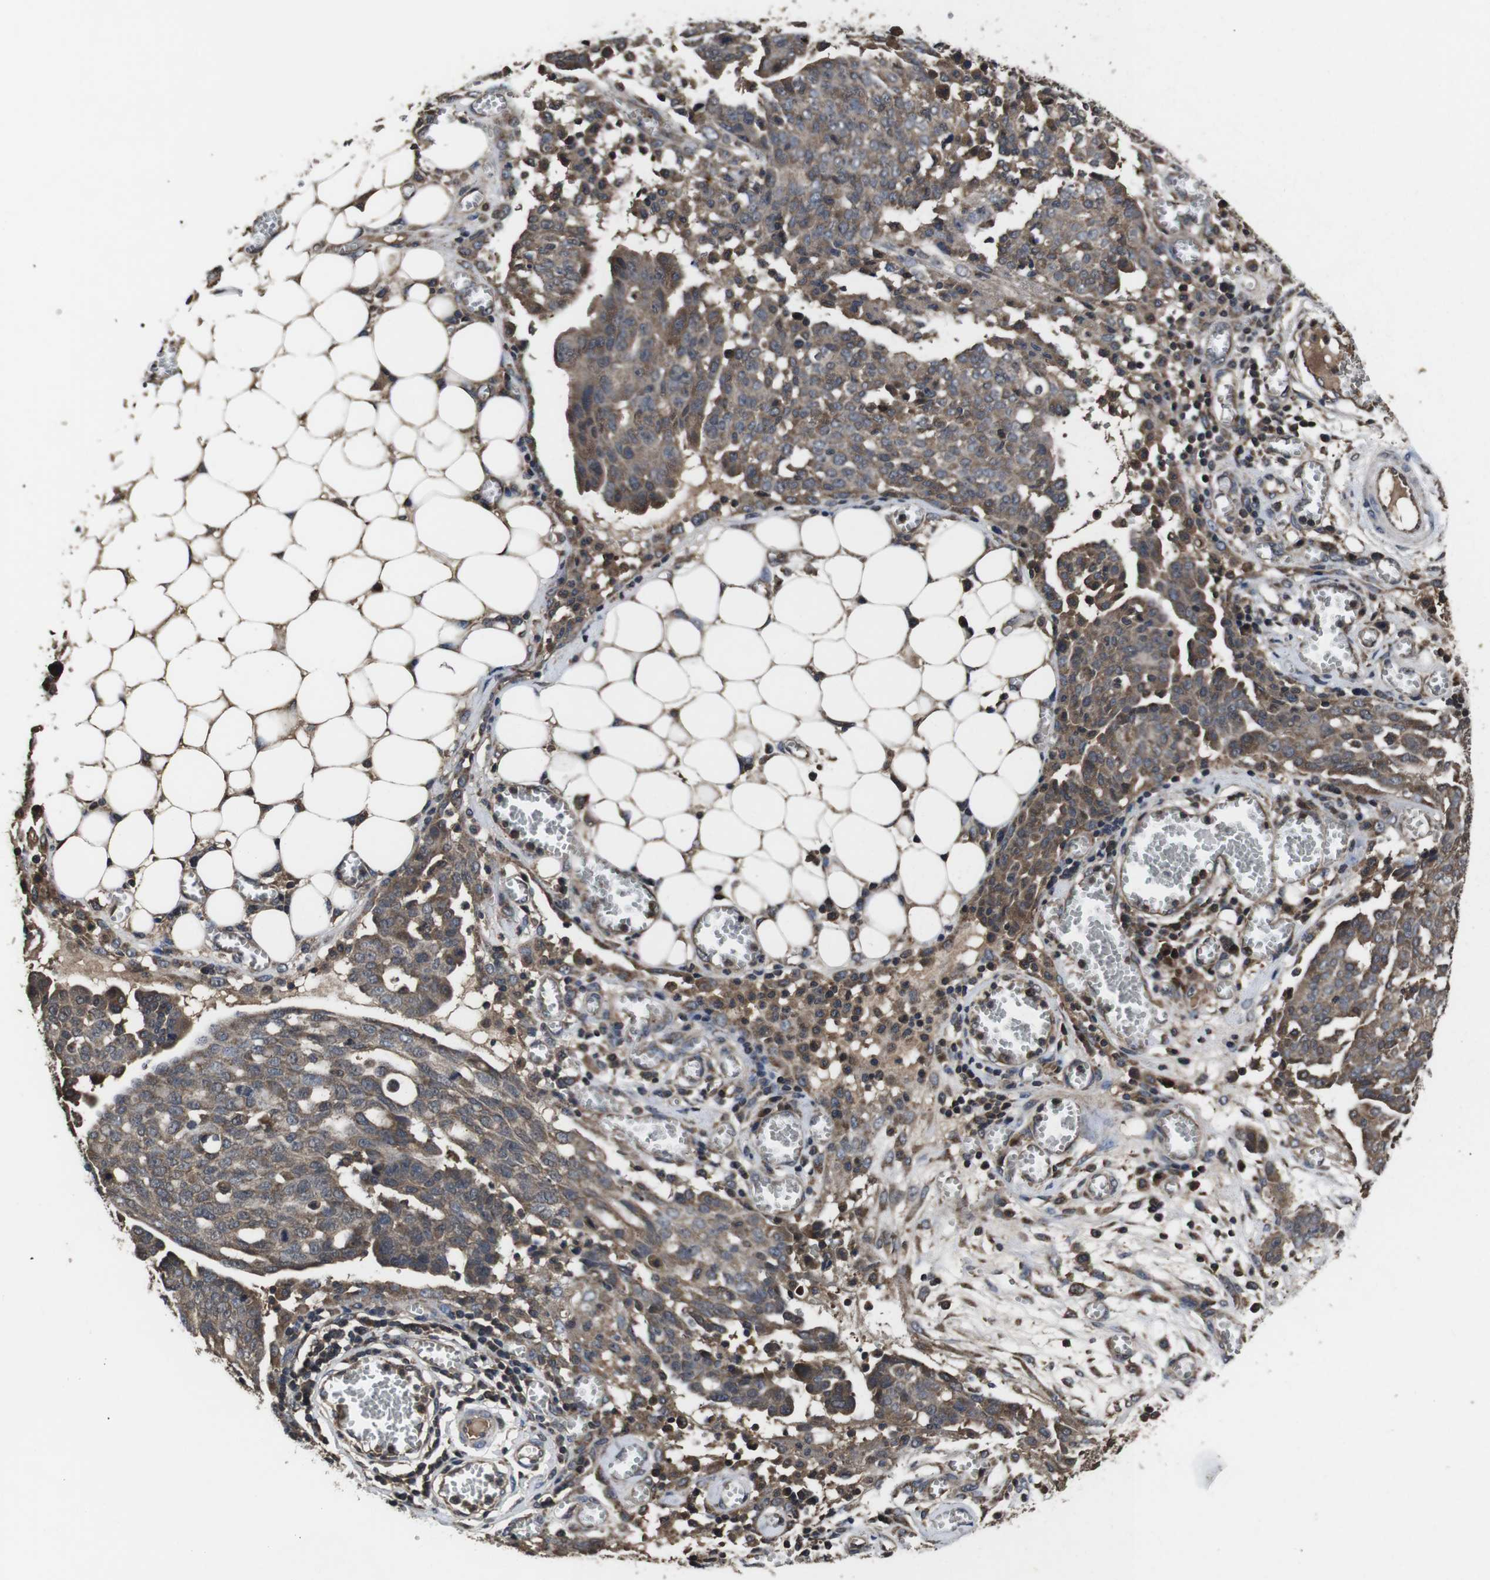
{"staining": {"intensity": "moderate", "quantity": "25%-75%", "location": "cytoplasmic/membranous"}, "tissue": "ovarian cancer", "cell_type": "Tumor cells", "image_type": "cancer", "snomed": [{"axis": "morphology", "description": "Cystadenocarcinoma, serous, NOS"}, {"axis": "topography", "description": "Soft tissue"}, {"axis": "topography", "description": "Ovary"}], "caption": "Immunohistochemical staining of human ovarian cancer (serous cystadenocarcinoma) shows medium levels of moderate cytoplasmic/membranous protein positivity in approximately 25%-75% of tumor cells.", "gene": "CXCL11", "patient": {"sex": "female", "age": 57}}